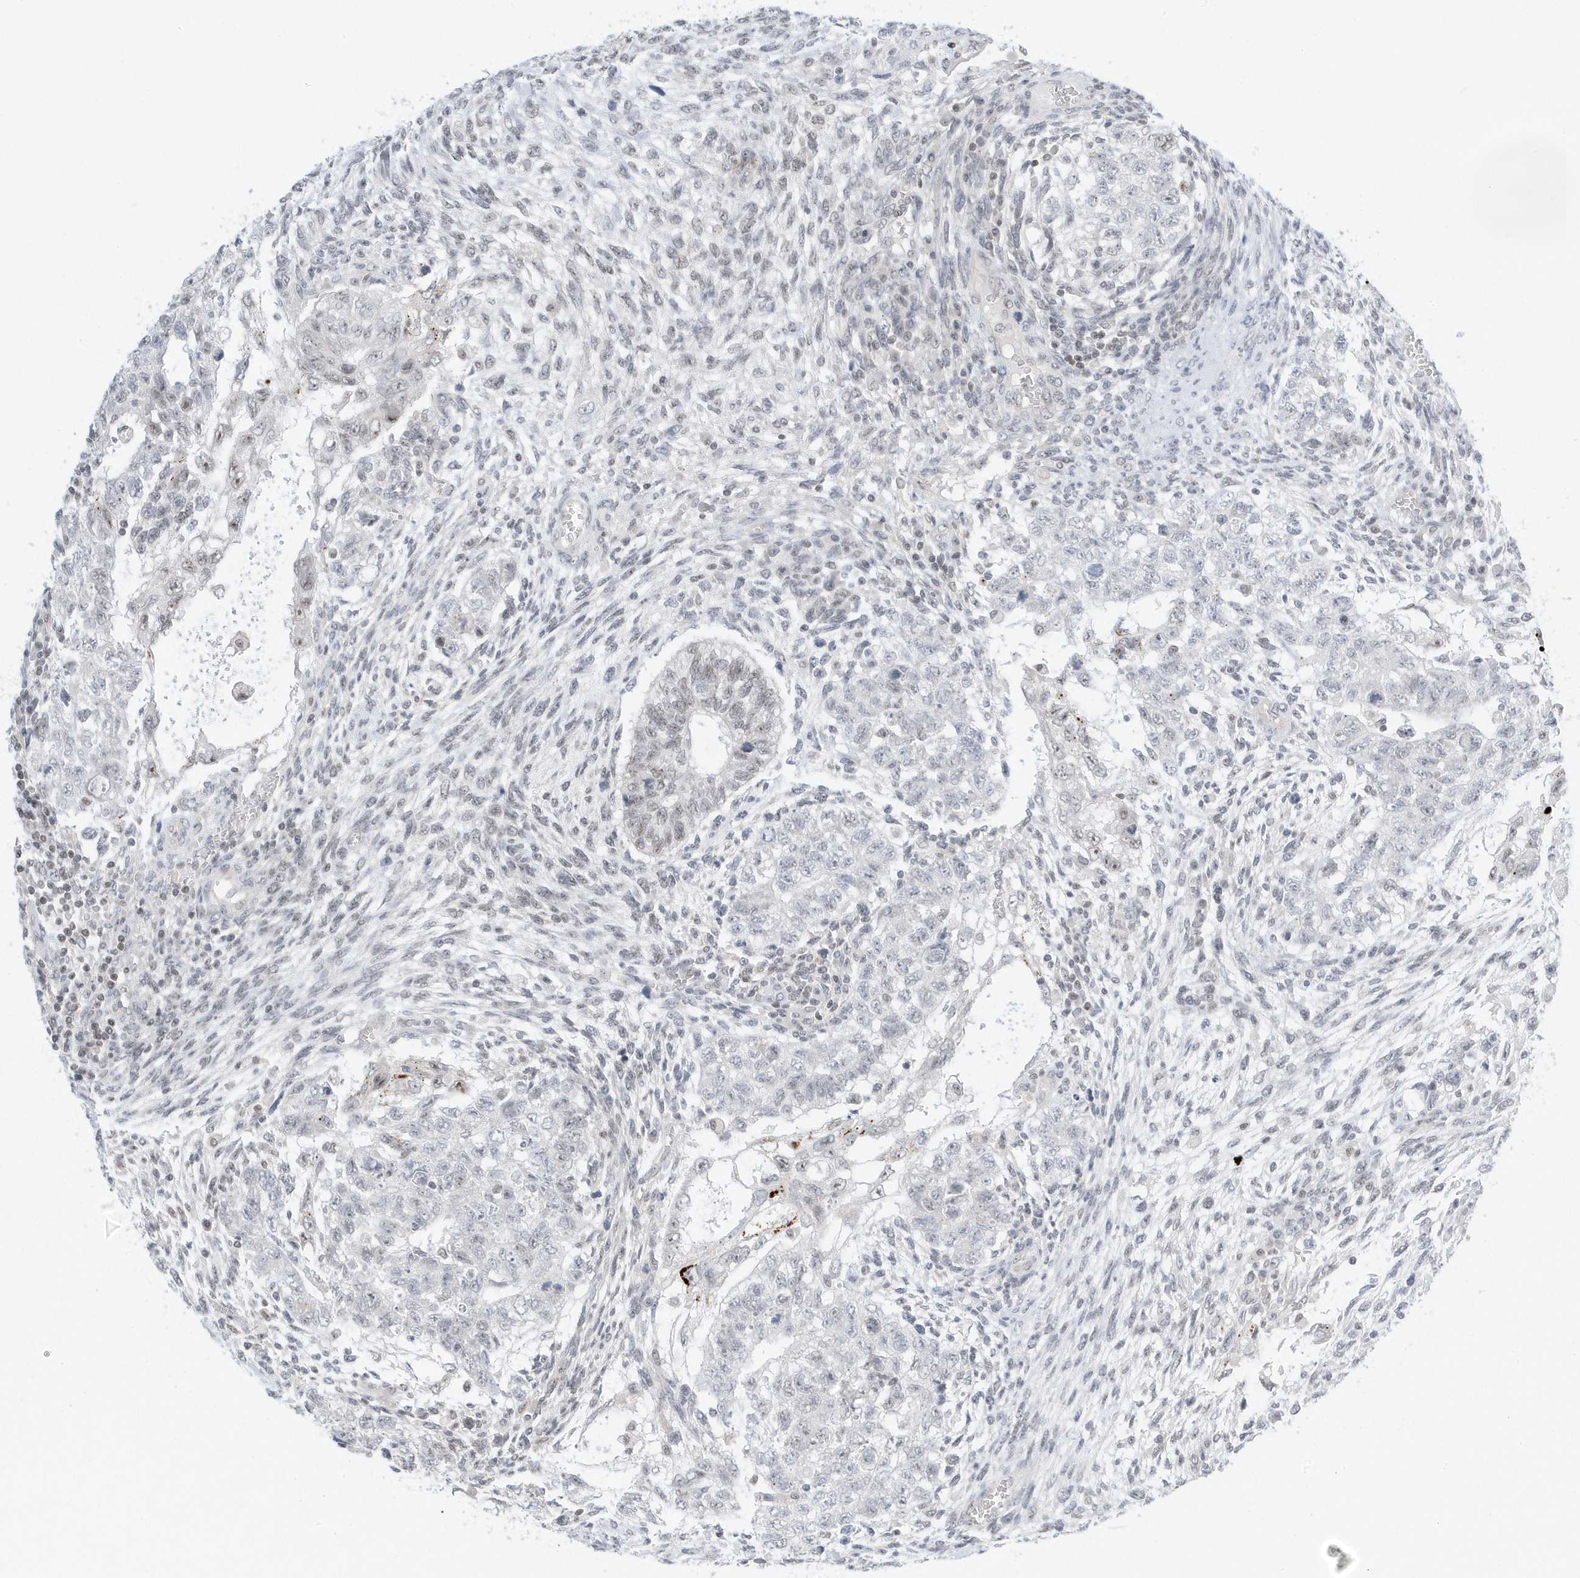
{"staining": {"intensity": "negative", "quantity": "none", "location": "none"}, "tissue": "testis cancer", "cell_type": "Tumor cells", "image_type": "cancer", "snomed": [{"axis": "morphology", "description": "Carcinoma, Embryonal, NOS"}, {"axis": "topography", "description": "Testis"}], "caption": "Immunohistochemistry histopathology image of neoplastic tissue: testis embryonal carcinoma stained with DAB (3,3'-diaminobenzidine) displays no significant protein staining in tumor cells.", "gene": "ZNF740", "patient": {"sex": "male", "age": 37}}